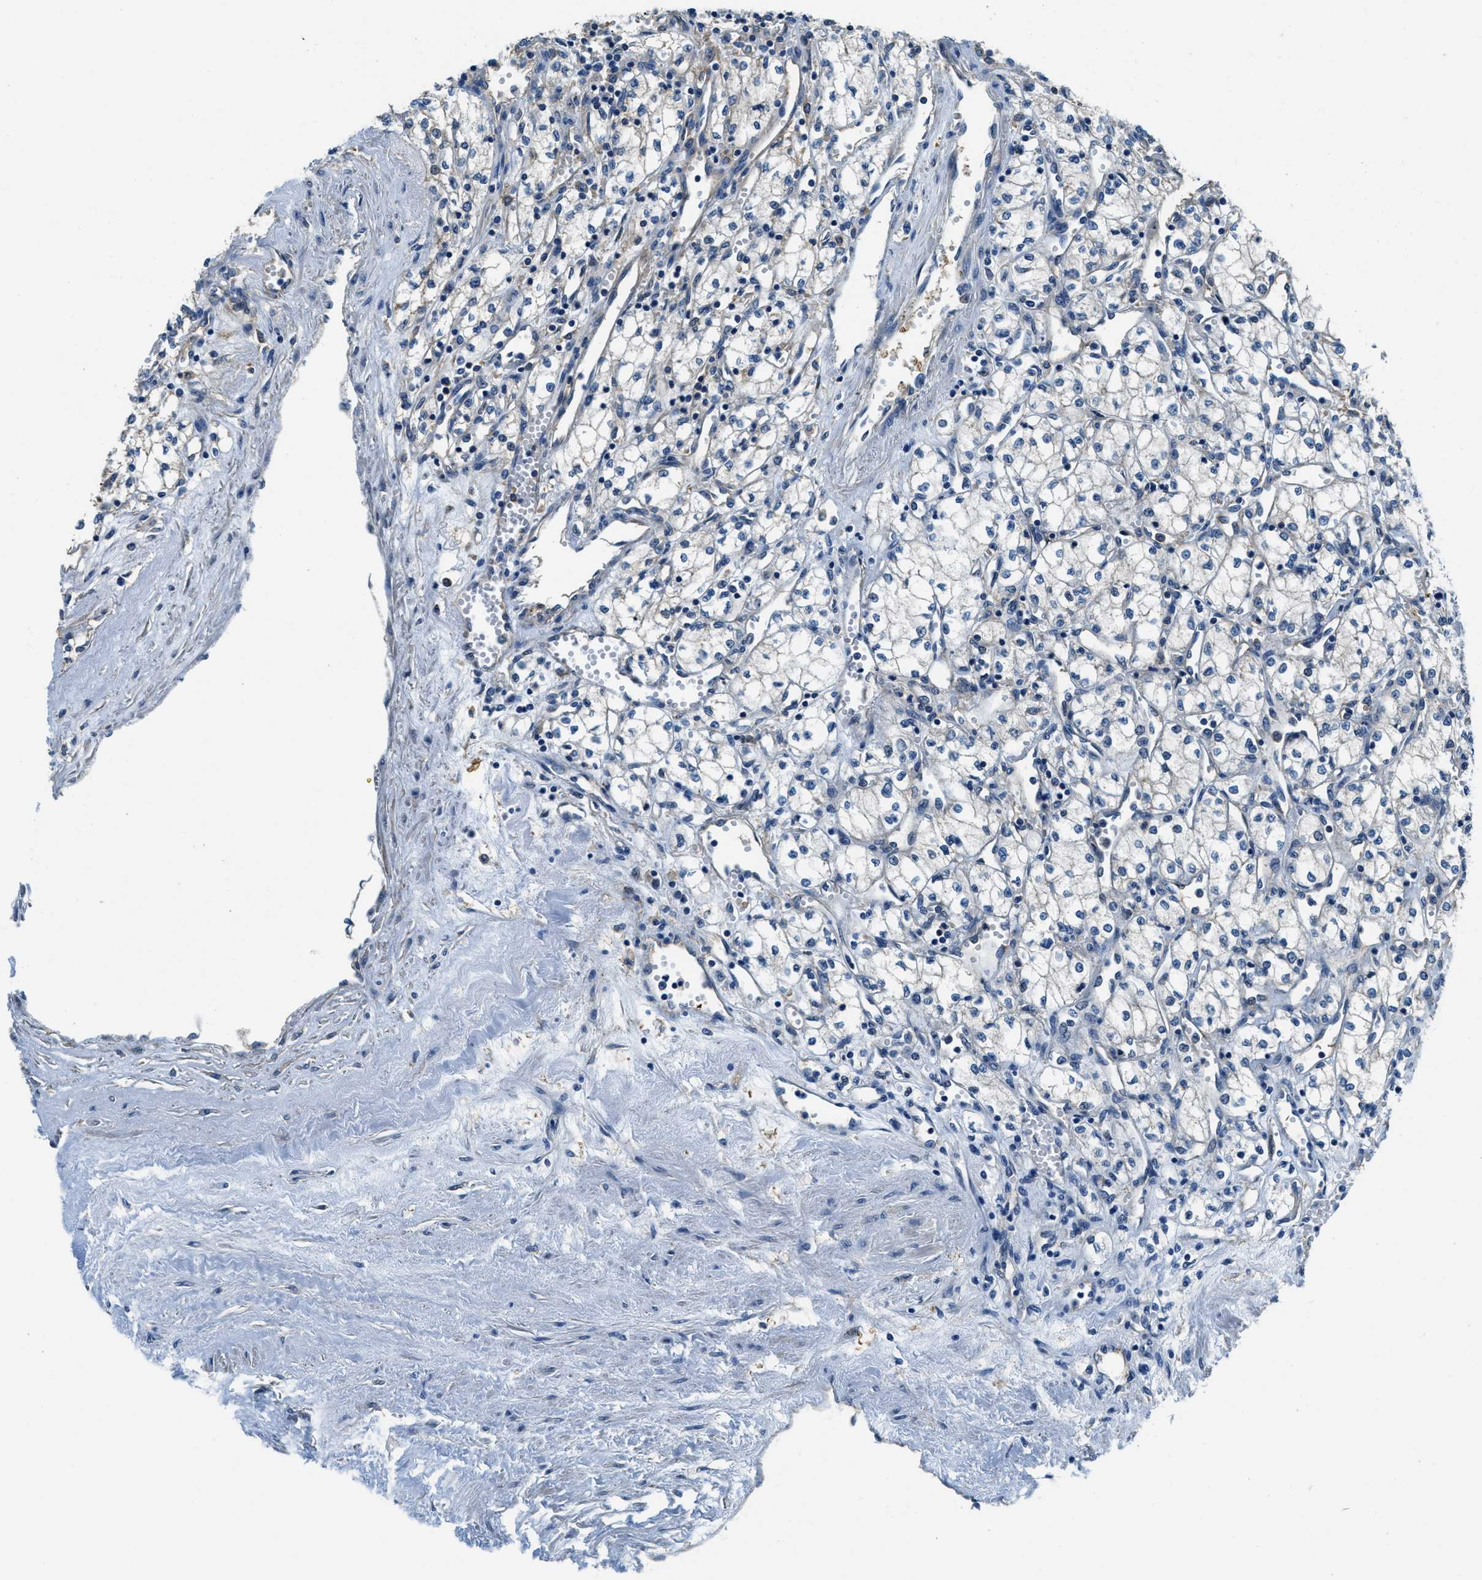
{"staining": {"intensity": "negative", "quantity": "none", "location": "none"}, "tissue": "renal cancer", "cell_type": "Tumor cells", "image_type": "cancer", "snomed": [{"axis": "morphology", "description": "Adenocarcinoma, NOS"}, {"axis": "topography", "description": "Kidney"}], "caption": "Micrograph shows no protein staining in tumor cells of renal adenocarcinoma tissue.", "gene": "TWF1", "patient": {"sex": "male", "age": 59}}